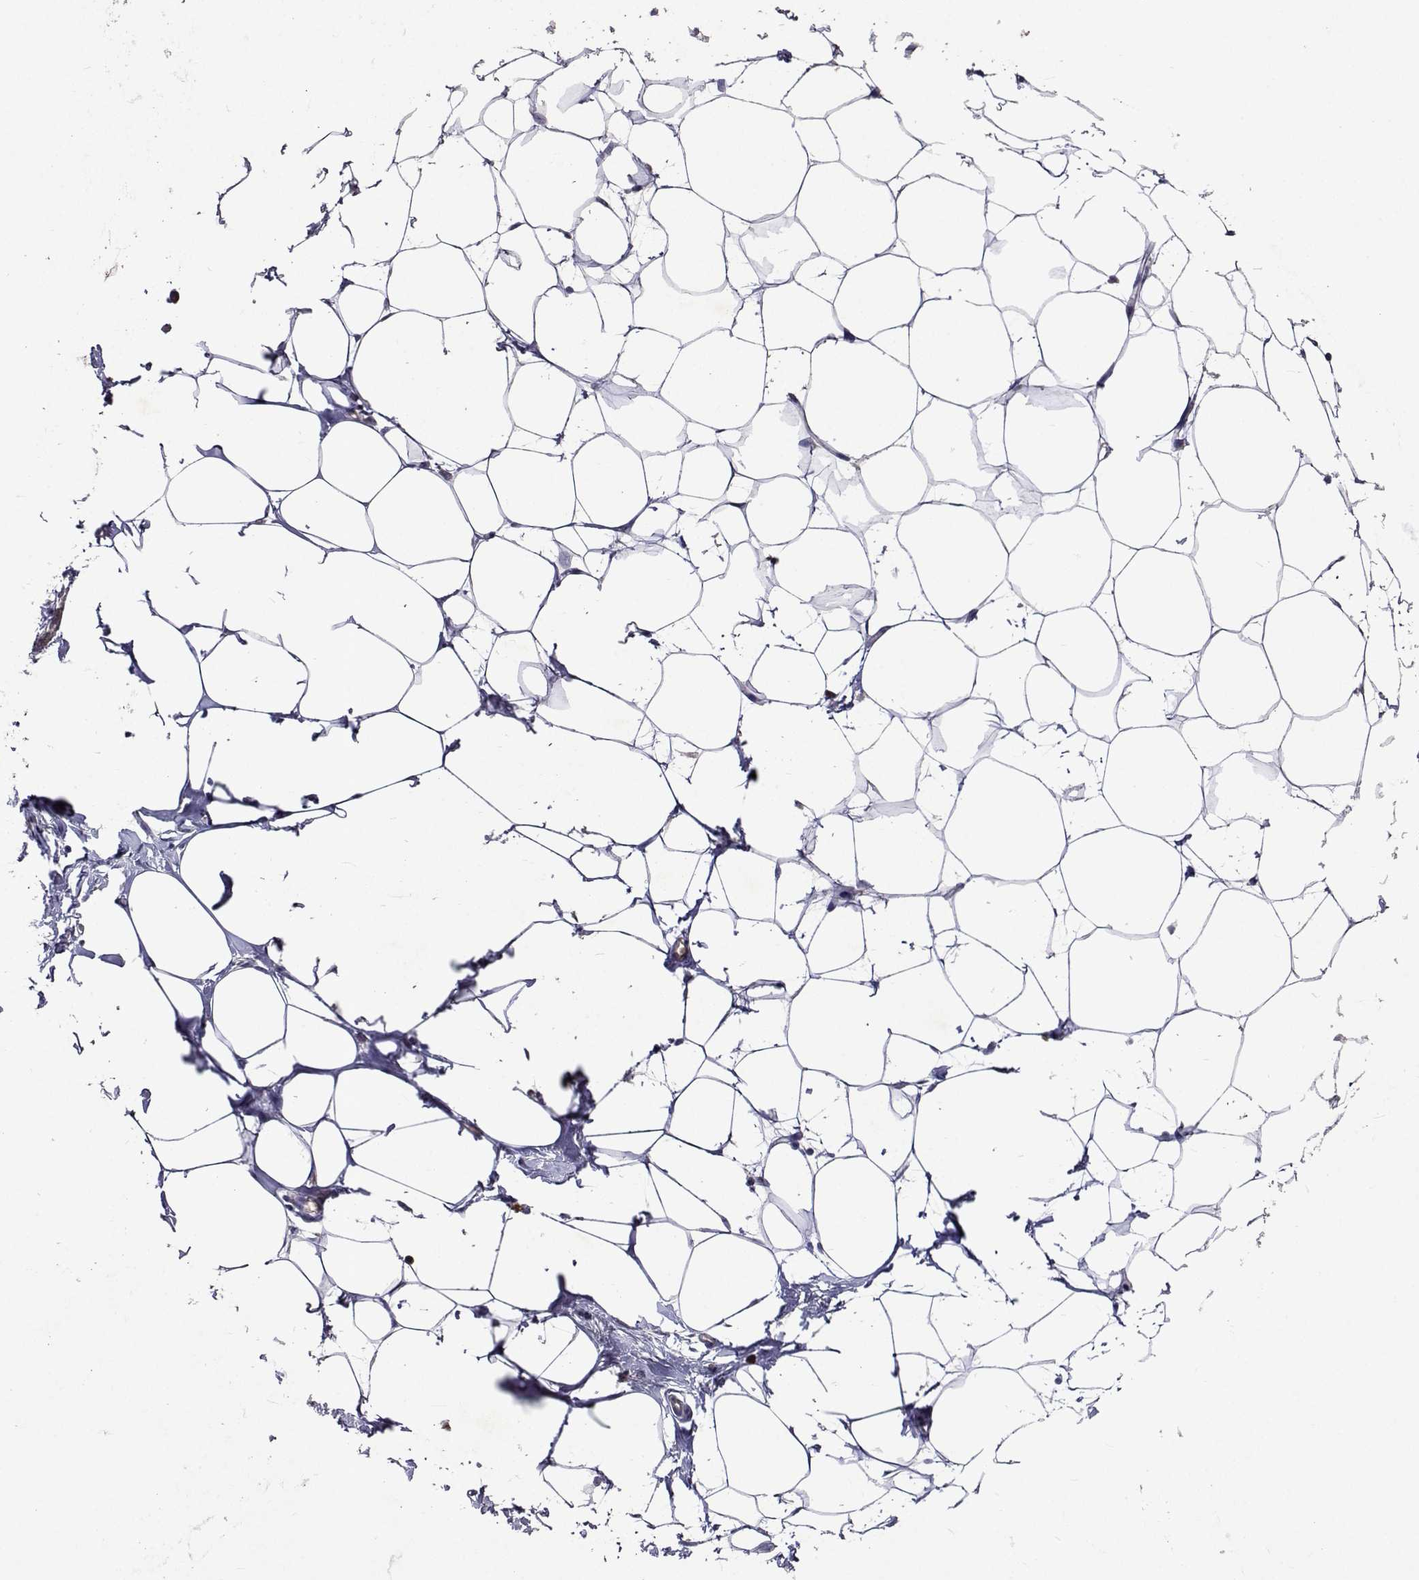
{"staining": {"intensity": "negative", "quantity": "none", "location": "none"}, "tissue": "breast", "cell_type": "Adipocytes", "image_type": "normal", "snomed": [{"axis": "morphology", "description": "Normal tissue, NOS"}, {"axis": "topography", "description": "Breast"}], "caption": "DAB (3,3'-diaminobenzidine) immunohistochemical staining of benign human breast exhibits no significant staining in adipocytes.", "gene": "TARBP2", "patient": {"sex": "female", "age": 27}}